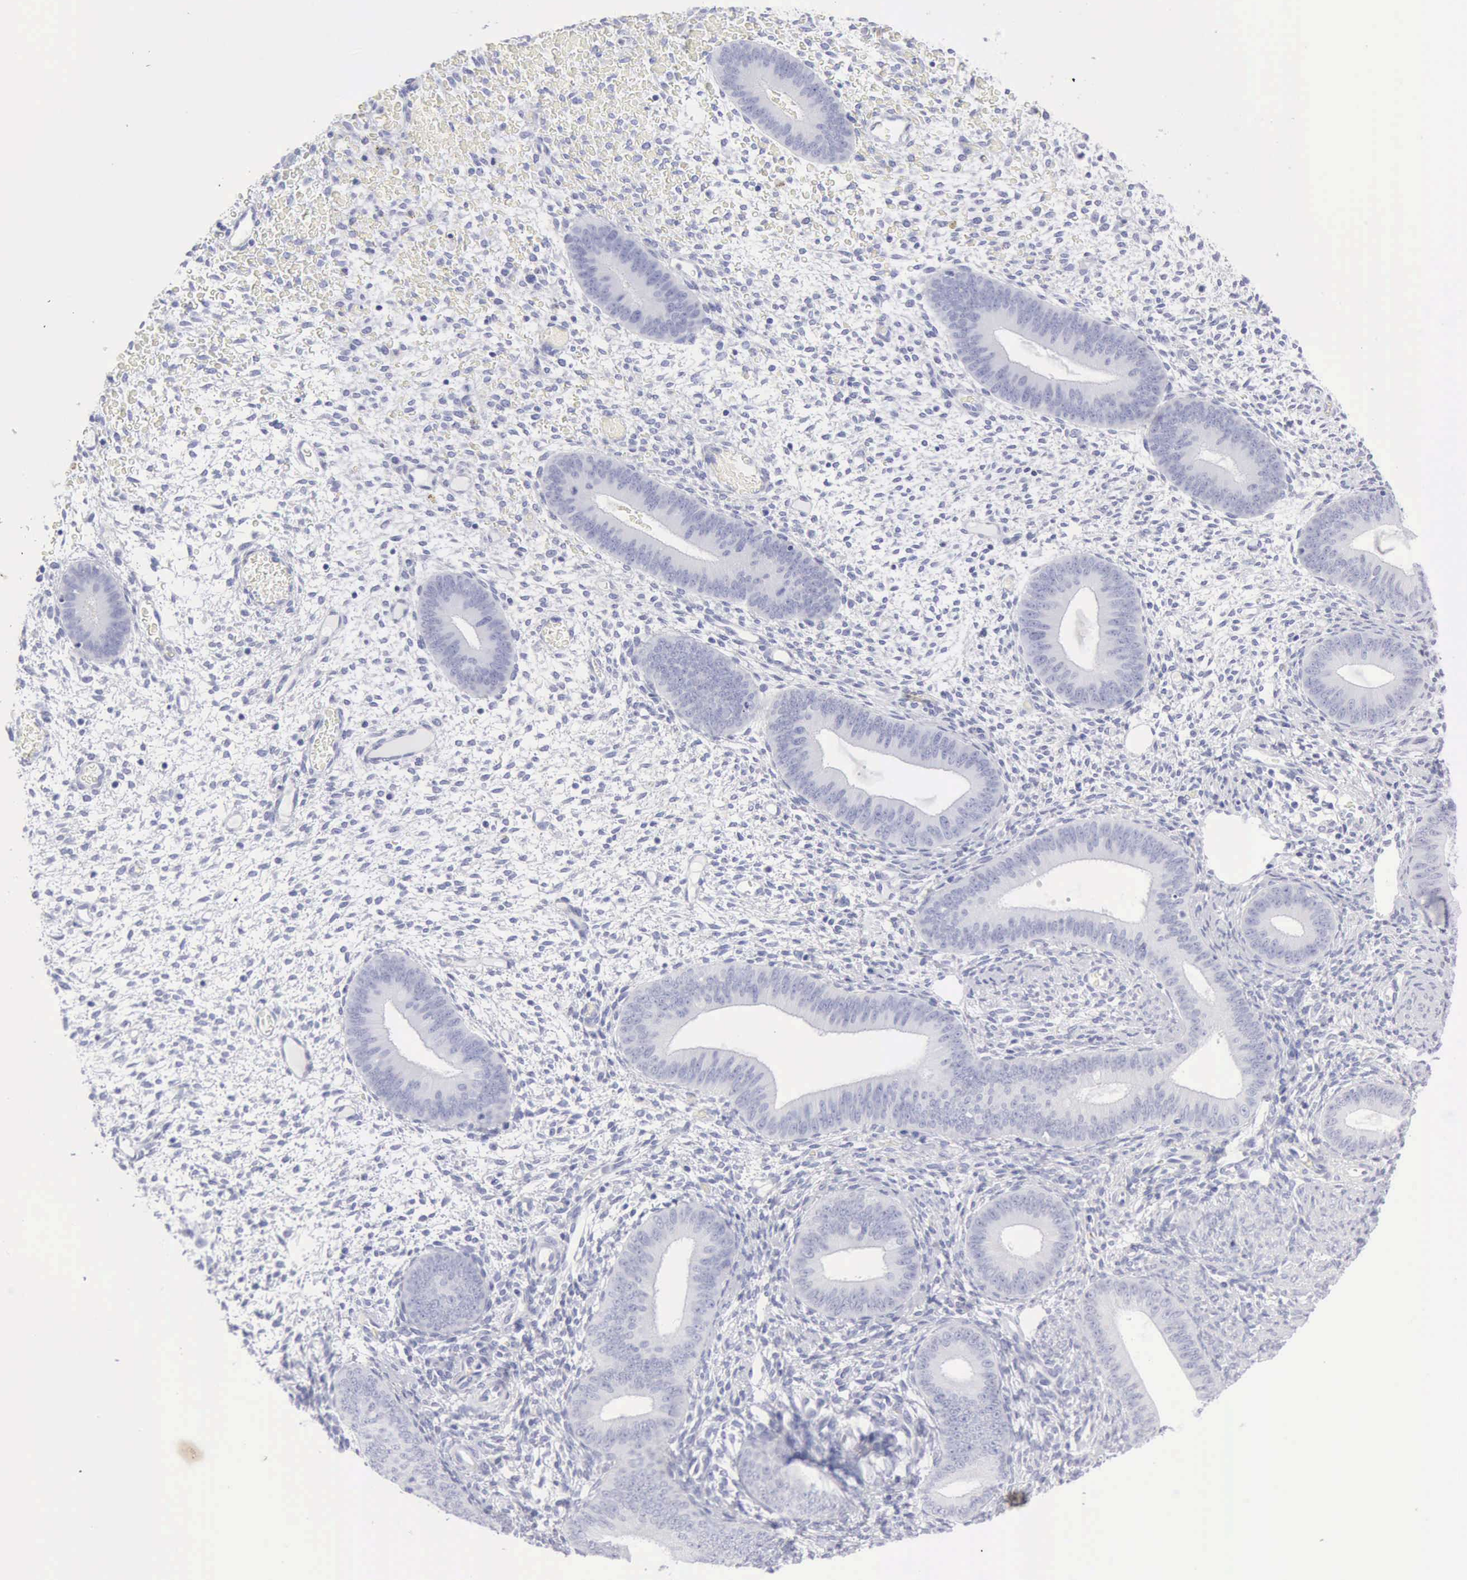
{"staining": {"intensity": "negative", "quantity": "none", "location": "none"}, "tissue": "endometrium", "cell_type": "Cells in endometrial stroma", "image_type": "normal", "snomed": [{"axis": "morphology", "description": "Normal tissue, NOS"}, {"axis": "topography", "description": "Endometrium"}], "caption": "Cells in endometrial stroma show no significant expression in normal endometrium. (Stains: DAB (3,3'-diaminobenzidine) IHC with hematoxylin counter stain, Microscopy: brightfield microscopy at high magnification).", "gene": "KRT10", "patient": {"sex": "female", "age": 42}}